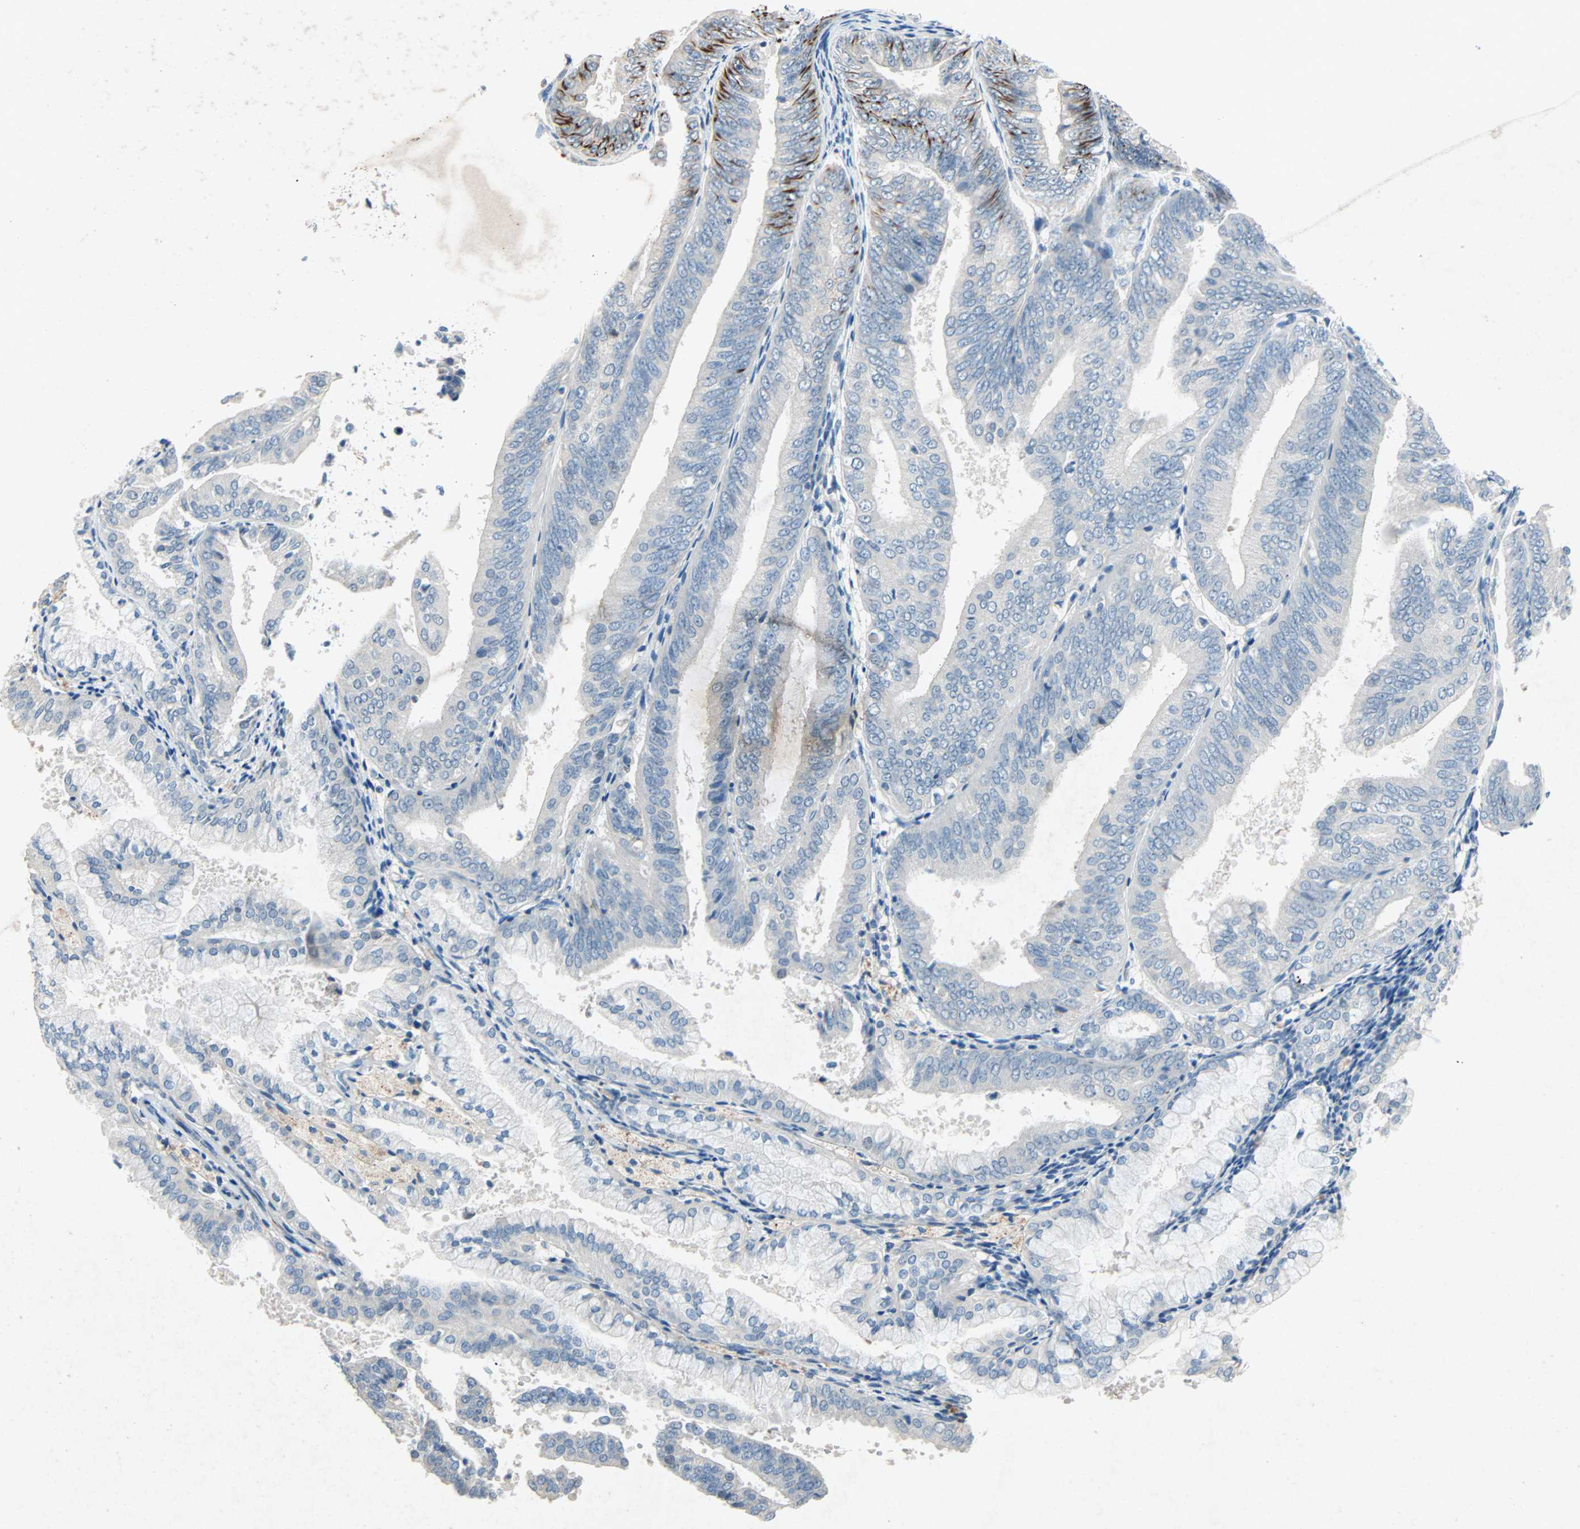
{"staining": {"intensity": "strong", "quantity": "<25%", "location": "cytoplasmic/membranous"}, "tissue": "endometrial cancer", "cell_type": "Tumor cells", "image_type": "cancer", "snomed": [{"axis": "morphology", "description": "Adenocarcinoma, NOS"}, {"axis": "topography", "description": "Endometrium"}], "caption": "Protein positivity by immunohistochemistry demonstrates strong cytoplasmic/membranous staining in about <25% of tumor cells in adenocarcinoma (endometrial).", "gene": "PCDHB2", "patient": {"sex": "female", "age": 63}}